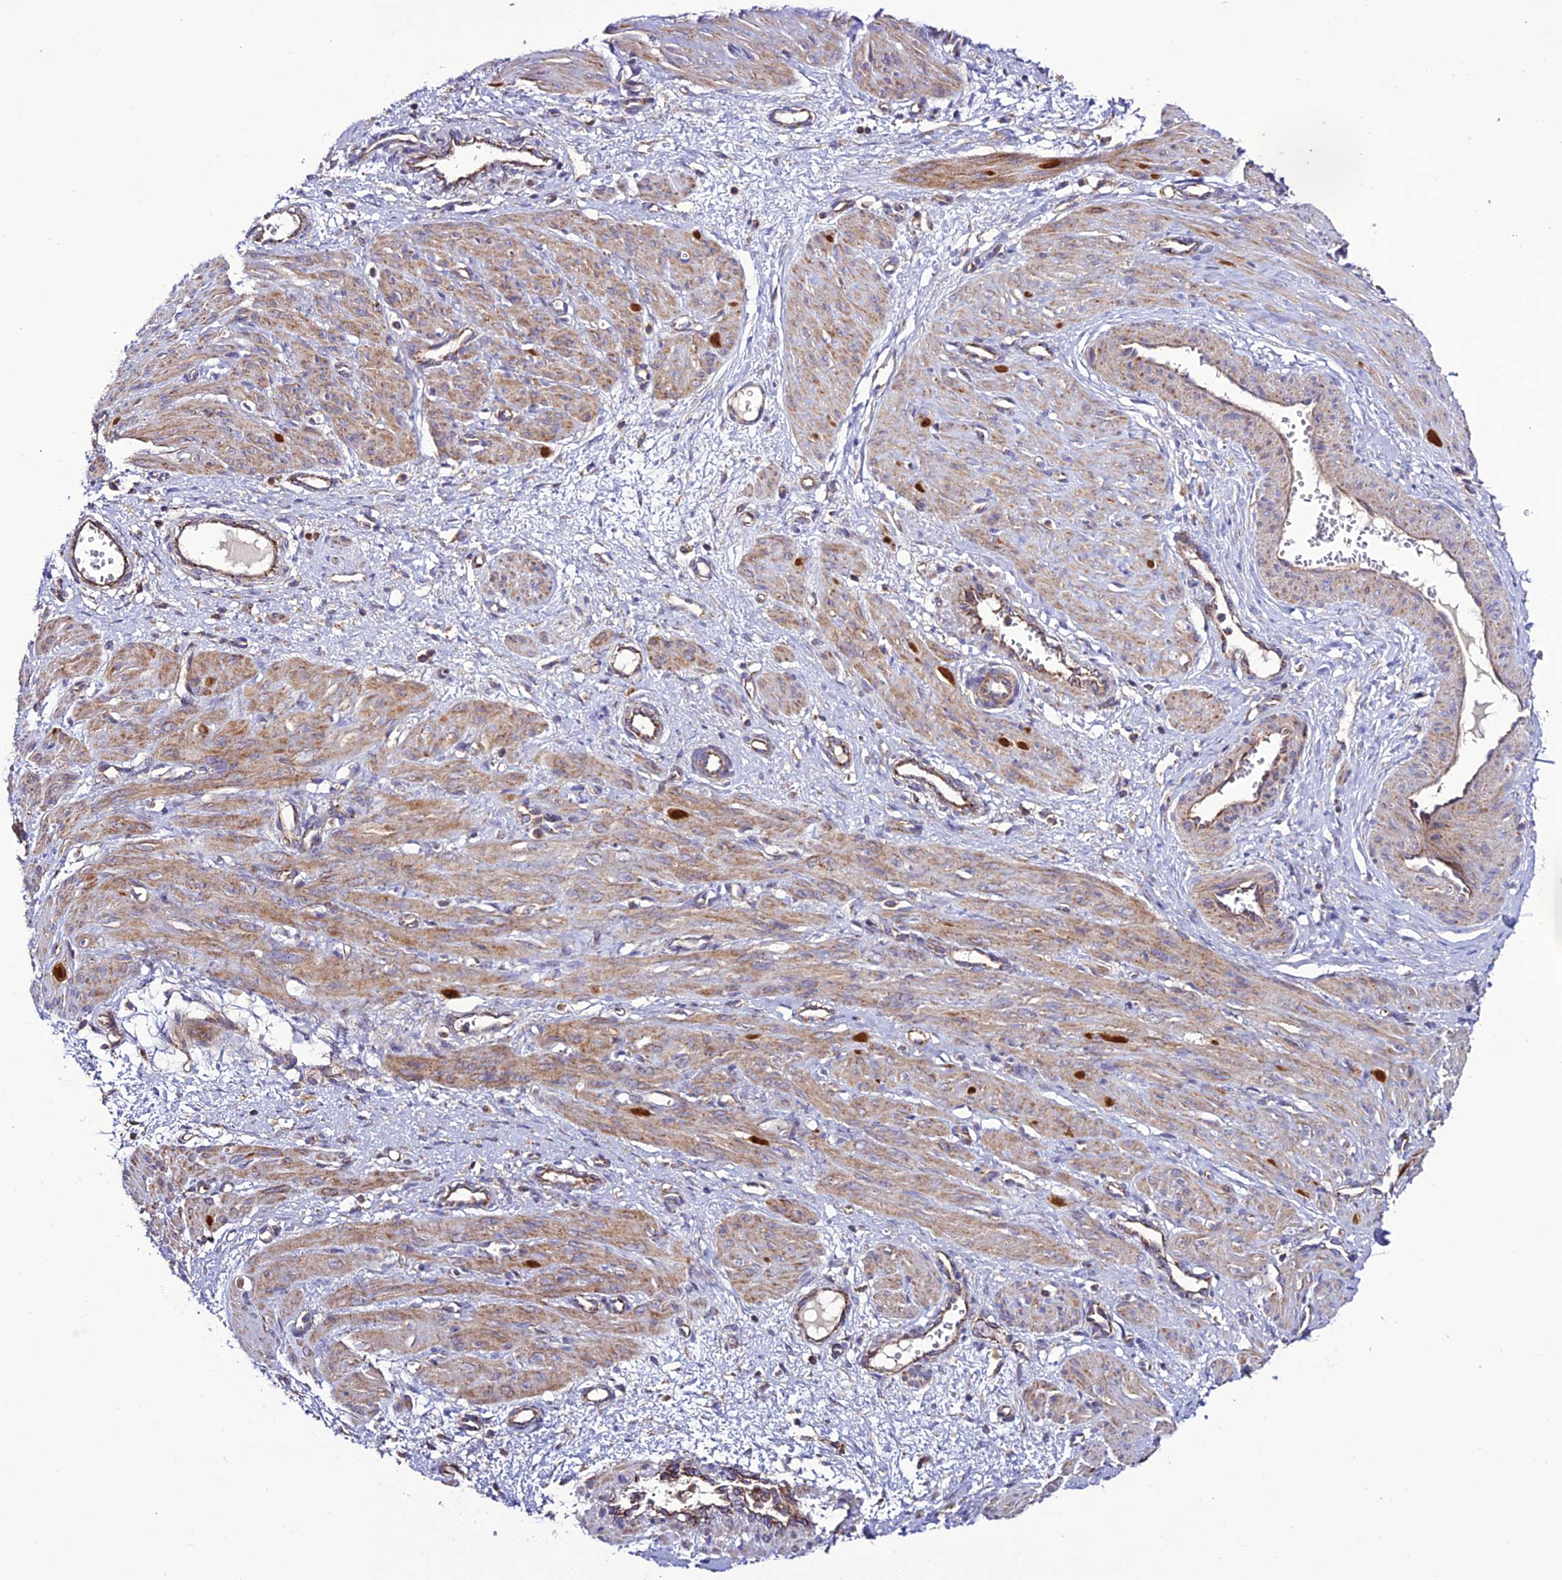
{"staining": {"intensity": "moderate", "quantity": ">75%", "location": "cytoplasmic/membranous"}, "tissue": "smooth muscle", "cell_type": "Smooth muscle cells", "image_type": "normal", "snomed": [{"axis": "morphology", "description": "Normal tissue, NOS"}, {"axis": "topography", "description": "Endometrium"}], "caption": "The micrograph displays immunohistochemical staining of unremarkable smooth muscle. There is moderate cytoplasmic/membranous staining is seen in approximately >75% of smooth muscle cells. The protein is stained brown, and the nuclei are stained in blue (DAB IHC with brightfield microscopy, high magnification).", "gene": "MRPS9", "patient": {"sex": "female", "age": 33}}